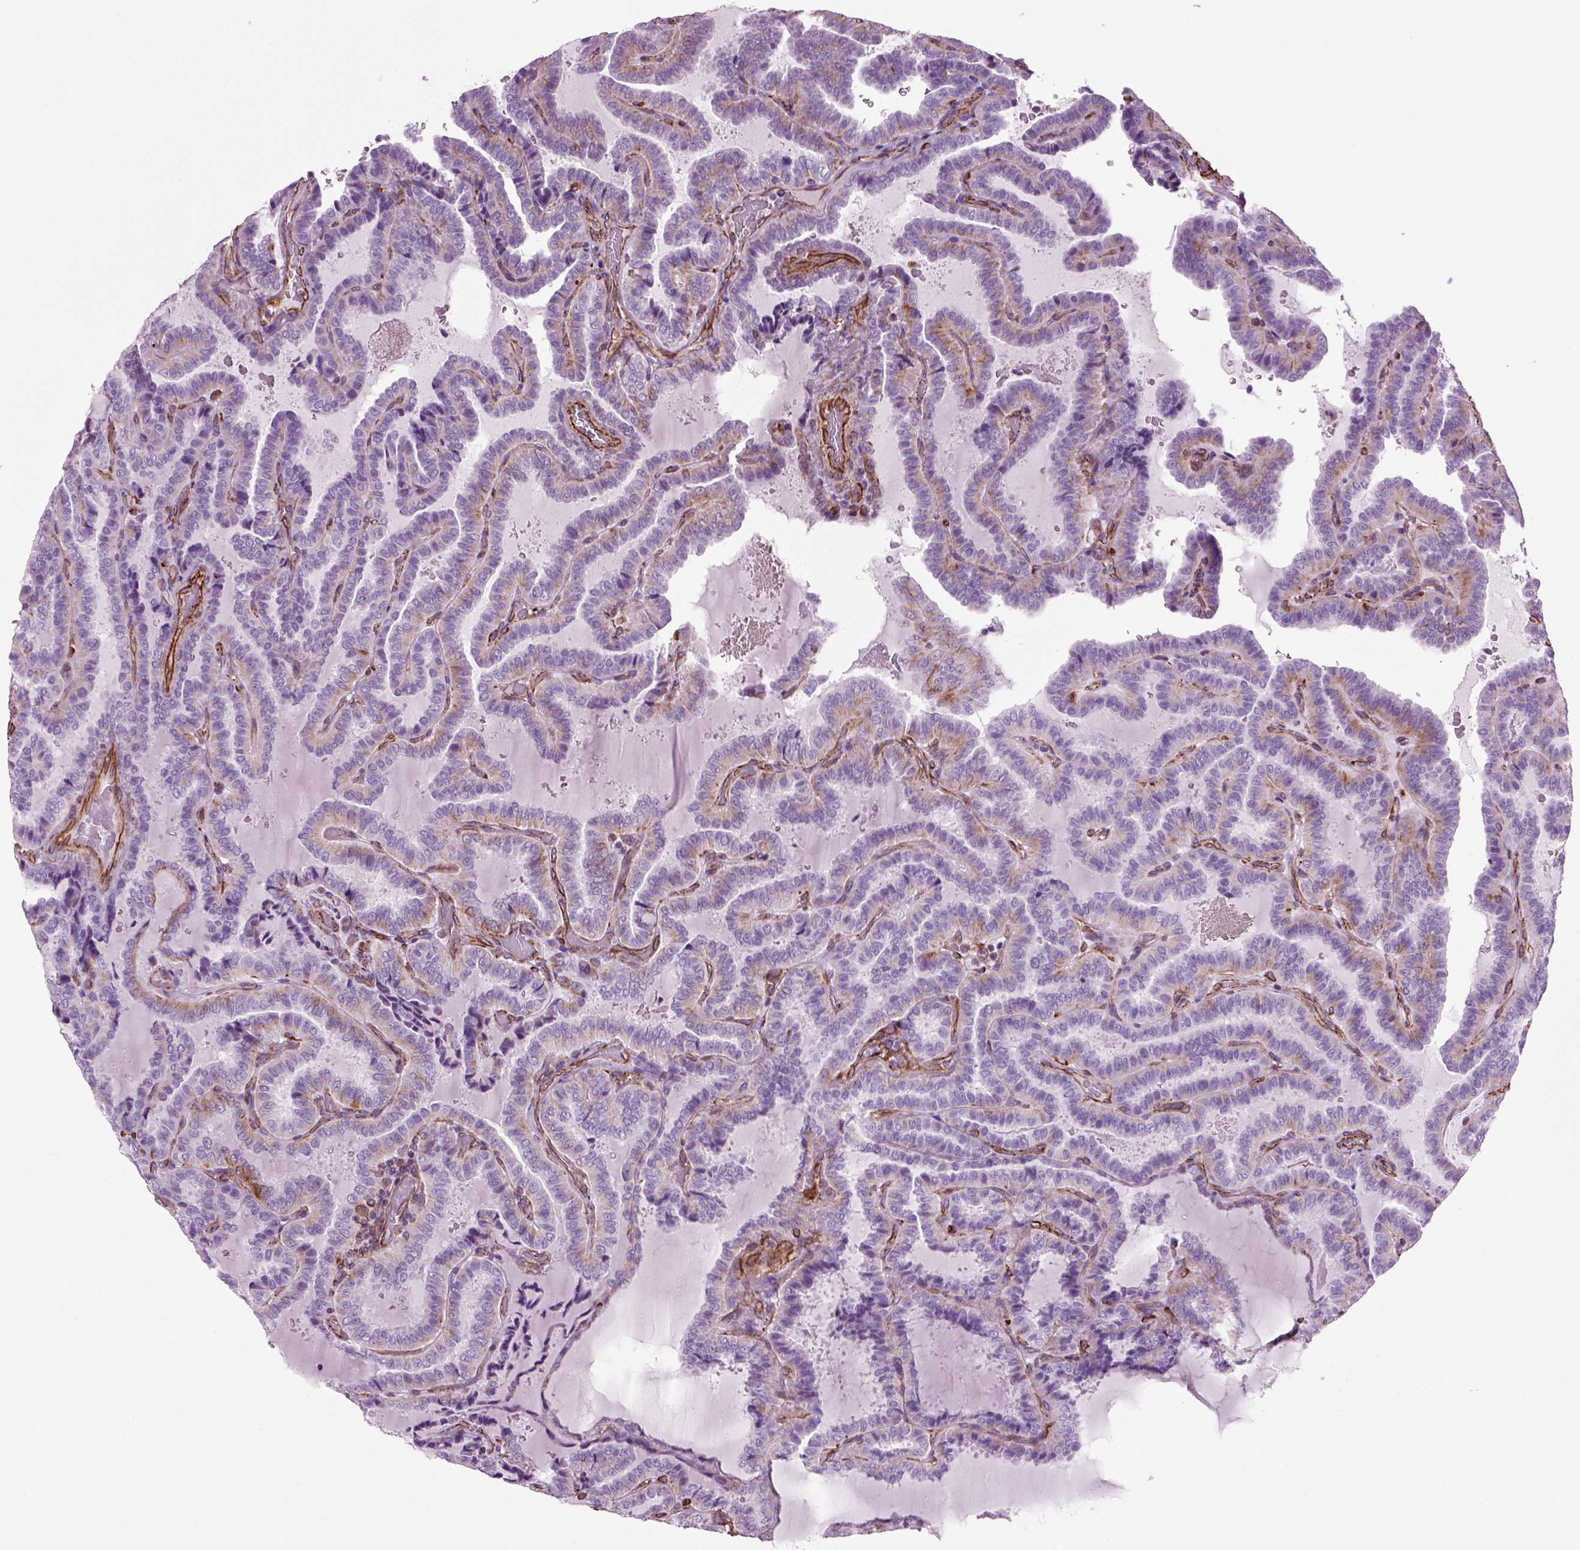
{"staining": {"intensity": "weak", "quantity": ">75%", "location": "cytoplasmic/membranous"}, "tissue": "thyroid cancer", "cell_type": "Tumor cells", "image_type": "cancer", "snomed": [{"axis": "morphology", "description": "Papillary adenocarcinoma, NOS"}, {"axis": "topography", "description": "Thyroid gland"}], "caption": "Immunohistochemistry (IHC) of thyroid papillary adenocarcinoma shows low levels of weak cytoplasmic/membranous expression in about >75% of tumor cells. (brown staining indicates protein expression, while blue staining denotes nuclei).", "gene": "ACER3", "patient": {"sex": "female", "age": 39}}